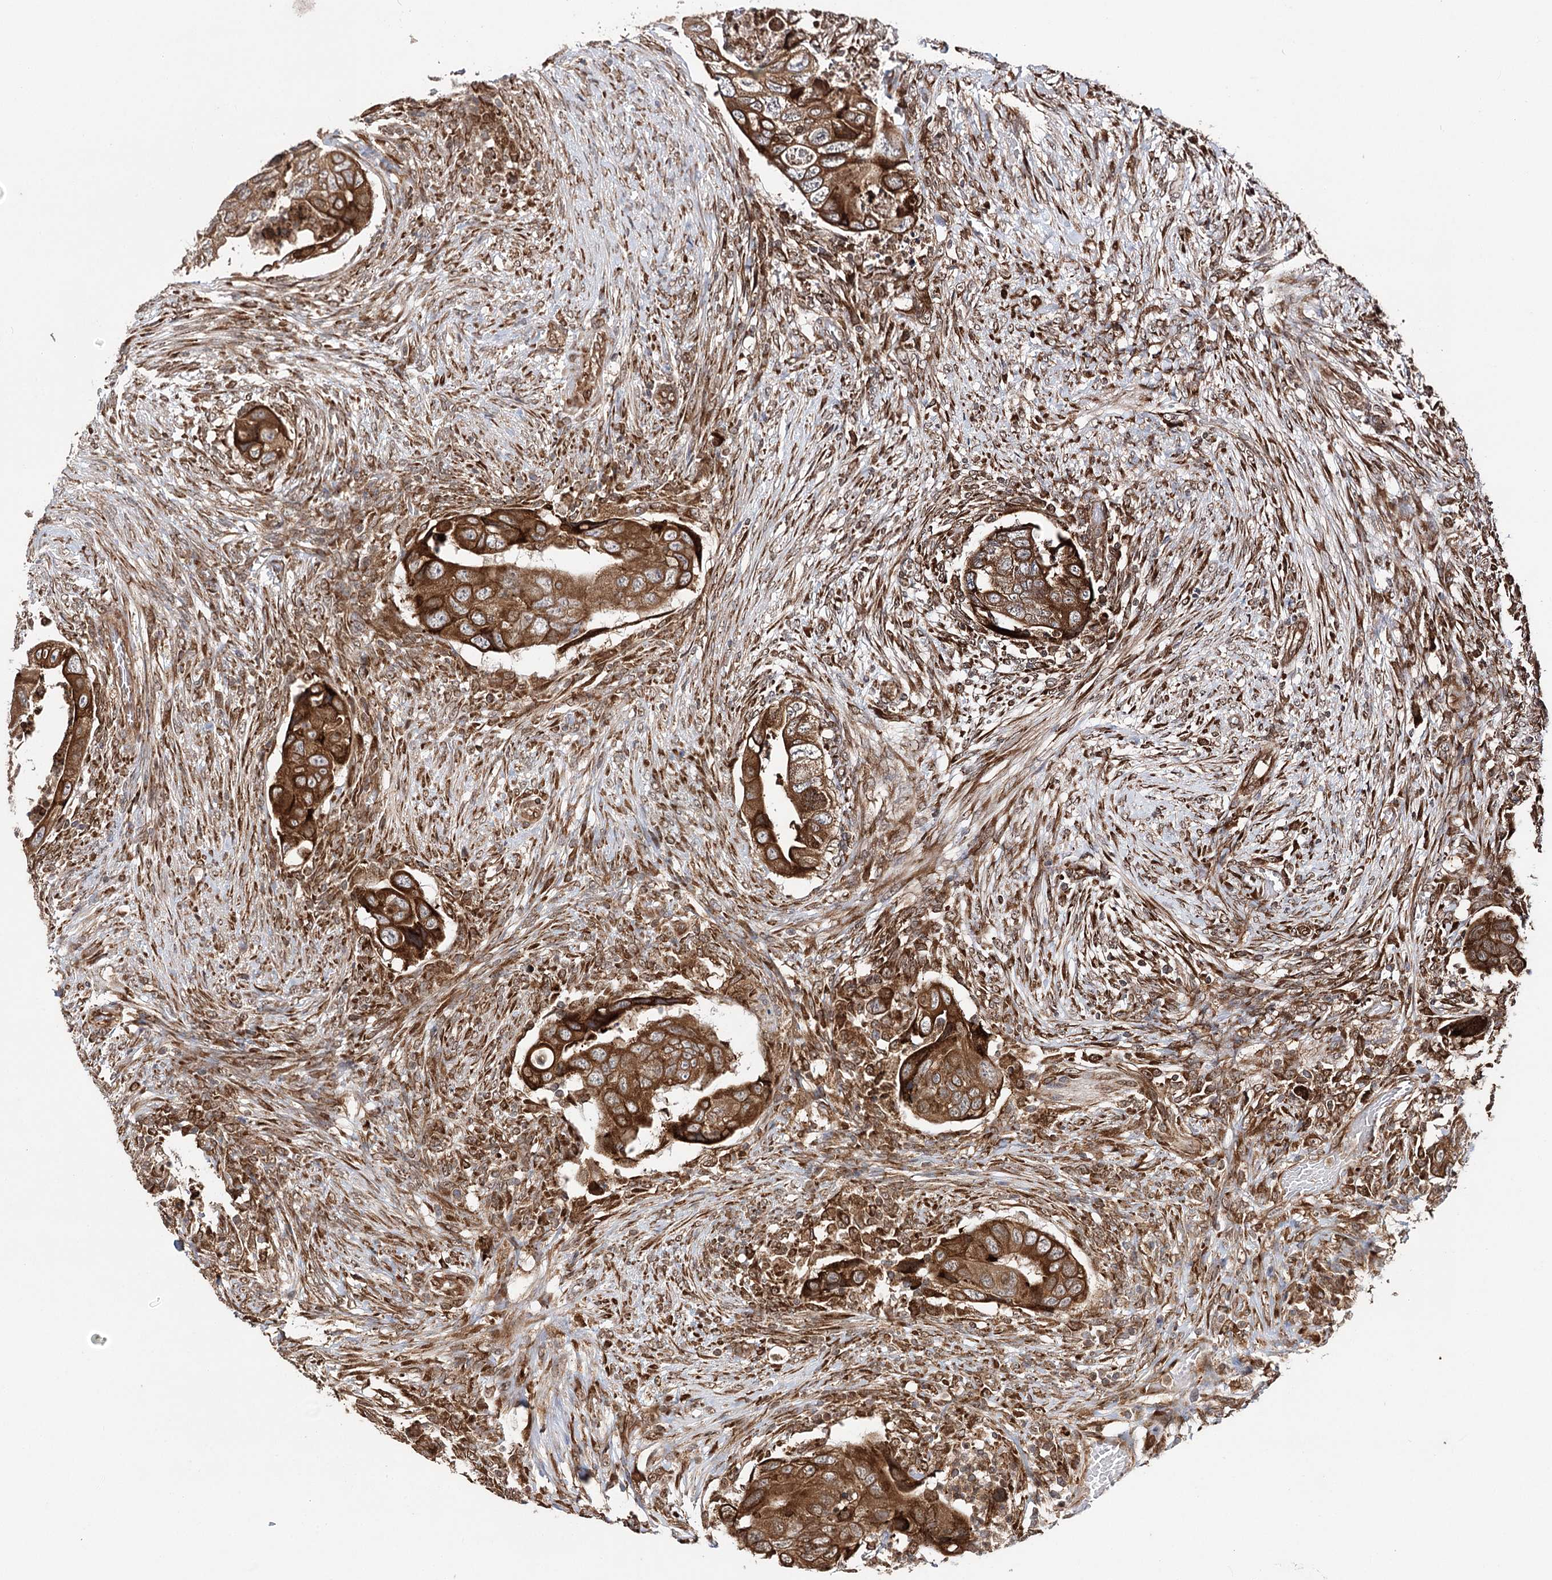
{"staining": {"intensity": "strong", "quantity": "25%-75%", "location": "cytoplasmic/membranous"}, "tissue": "colorectal cancer", "cell_type": "Tumor cells", "image_type": "cancer", "snomed": [{"axis": "morphology", "description": "Adenocarcinoma, NOS"}, {"axis": "topography", "description": "Rectum"}], "caption": "IHC micrograph of adenocarcinoma (colorectal) stained for a protein (brown), which reveals high levels of strong cytoplasmic/membranous staining in approximately 25%-75% of tumor cells.", "gene": "DNAJB14", "patient": {"sex": "male", "age": 63}}